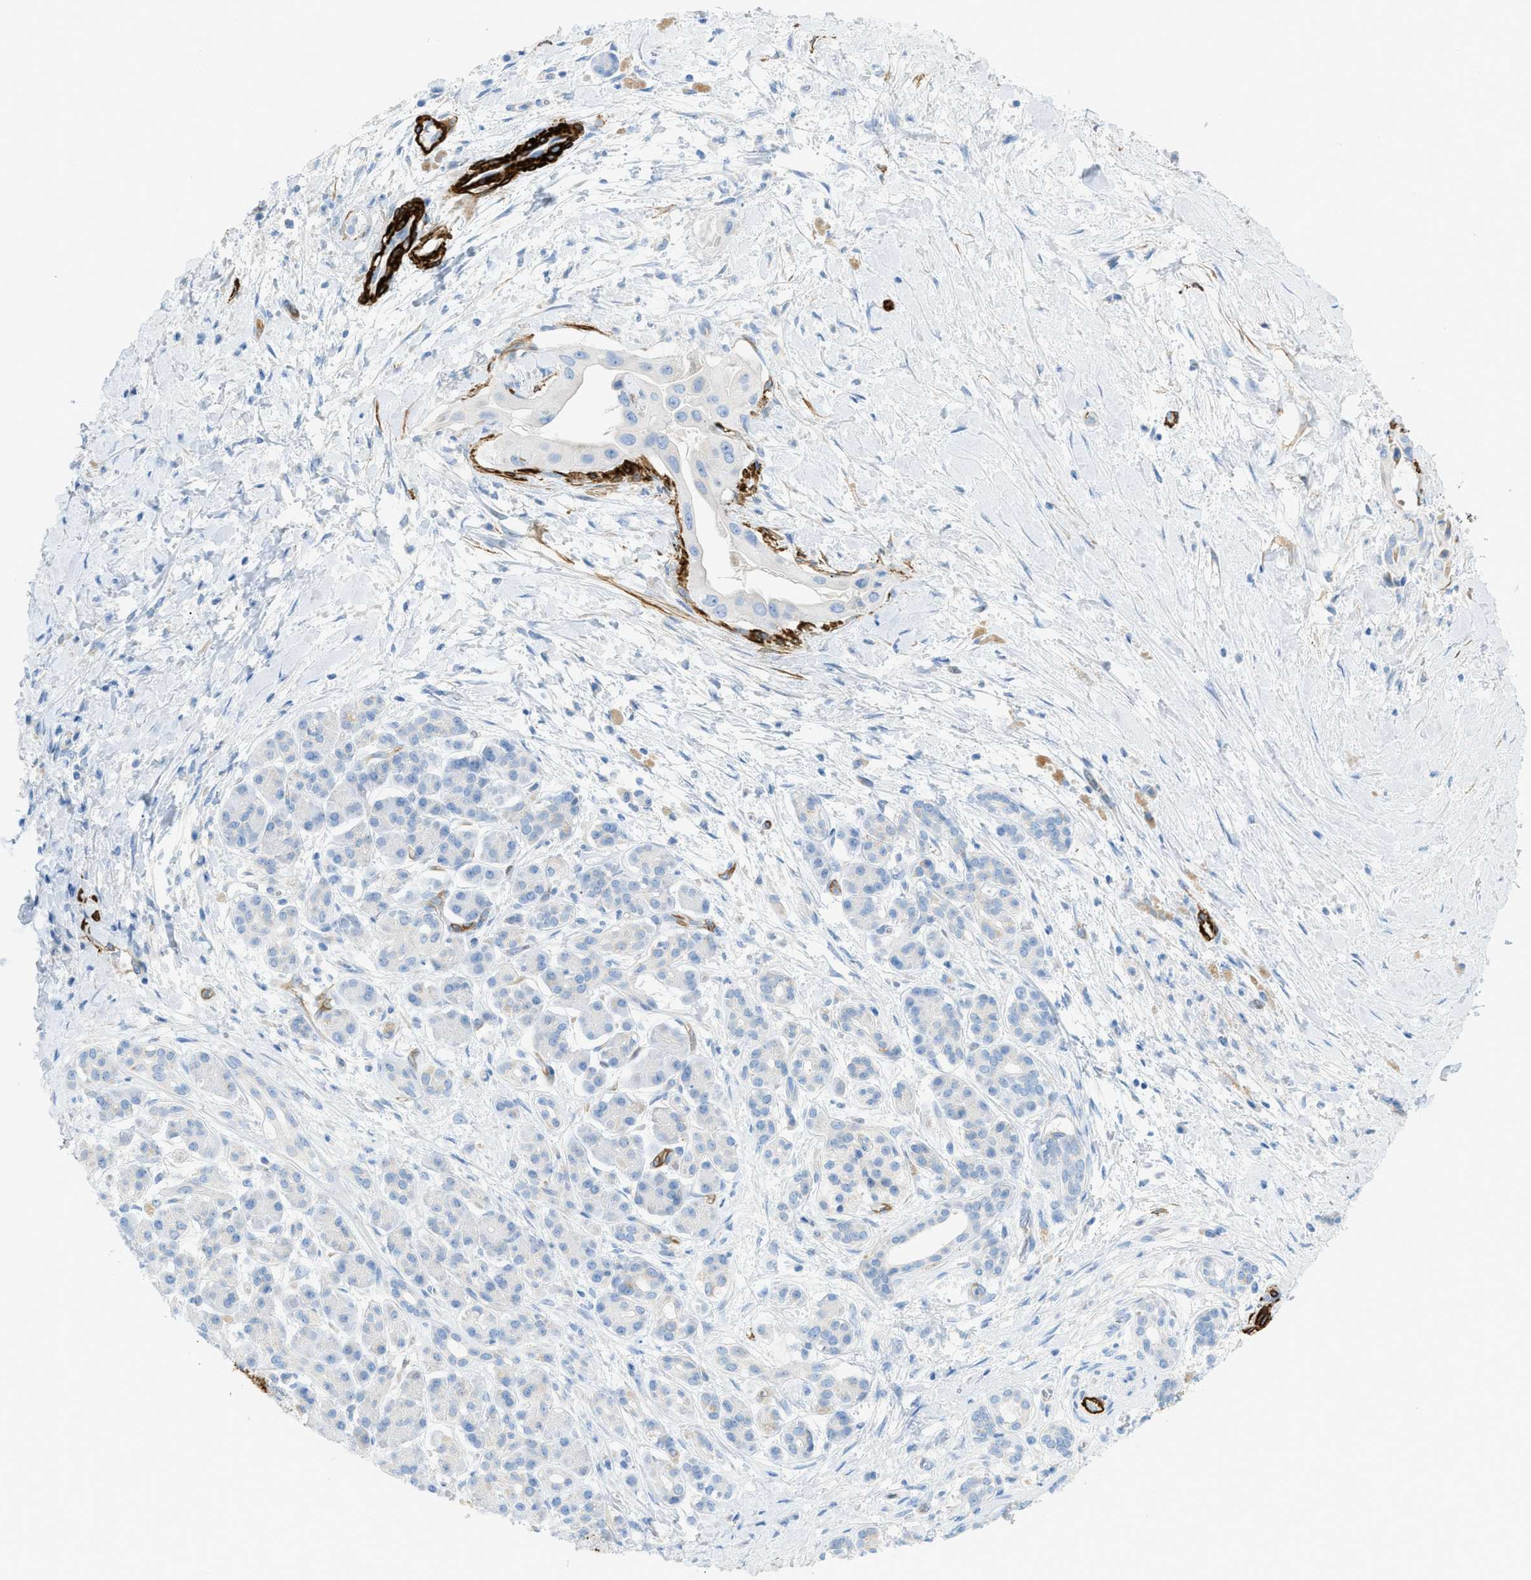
{"staining": {"intensity": "negative", "quantity": "none", "location": "none"}, "tissue": "pancreatic cancer", "cell_type": "Tumor cells", "image_type": "cancer", "snomed": [{"axis": "morphology", "description": "Adenocarcinoma, NOS"}, {"axis": "topography", "description": "Pancreas"}], "caption": "High power microscopy image of an IHC photomicrograph of pancreatic cancer, revealing no significant positivity in tumor cells.", "gene": "MYH11", "patient": {"sex": "male", "age": 55}}